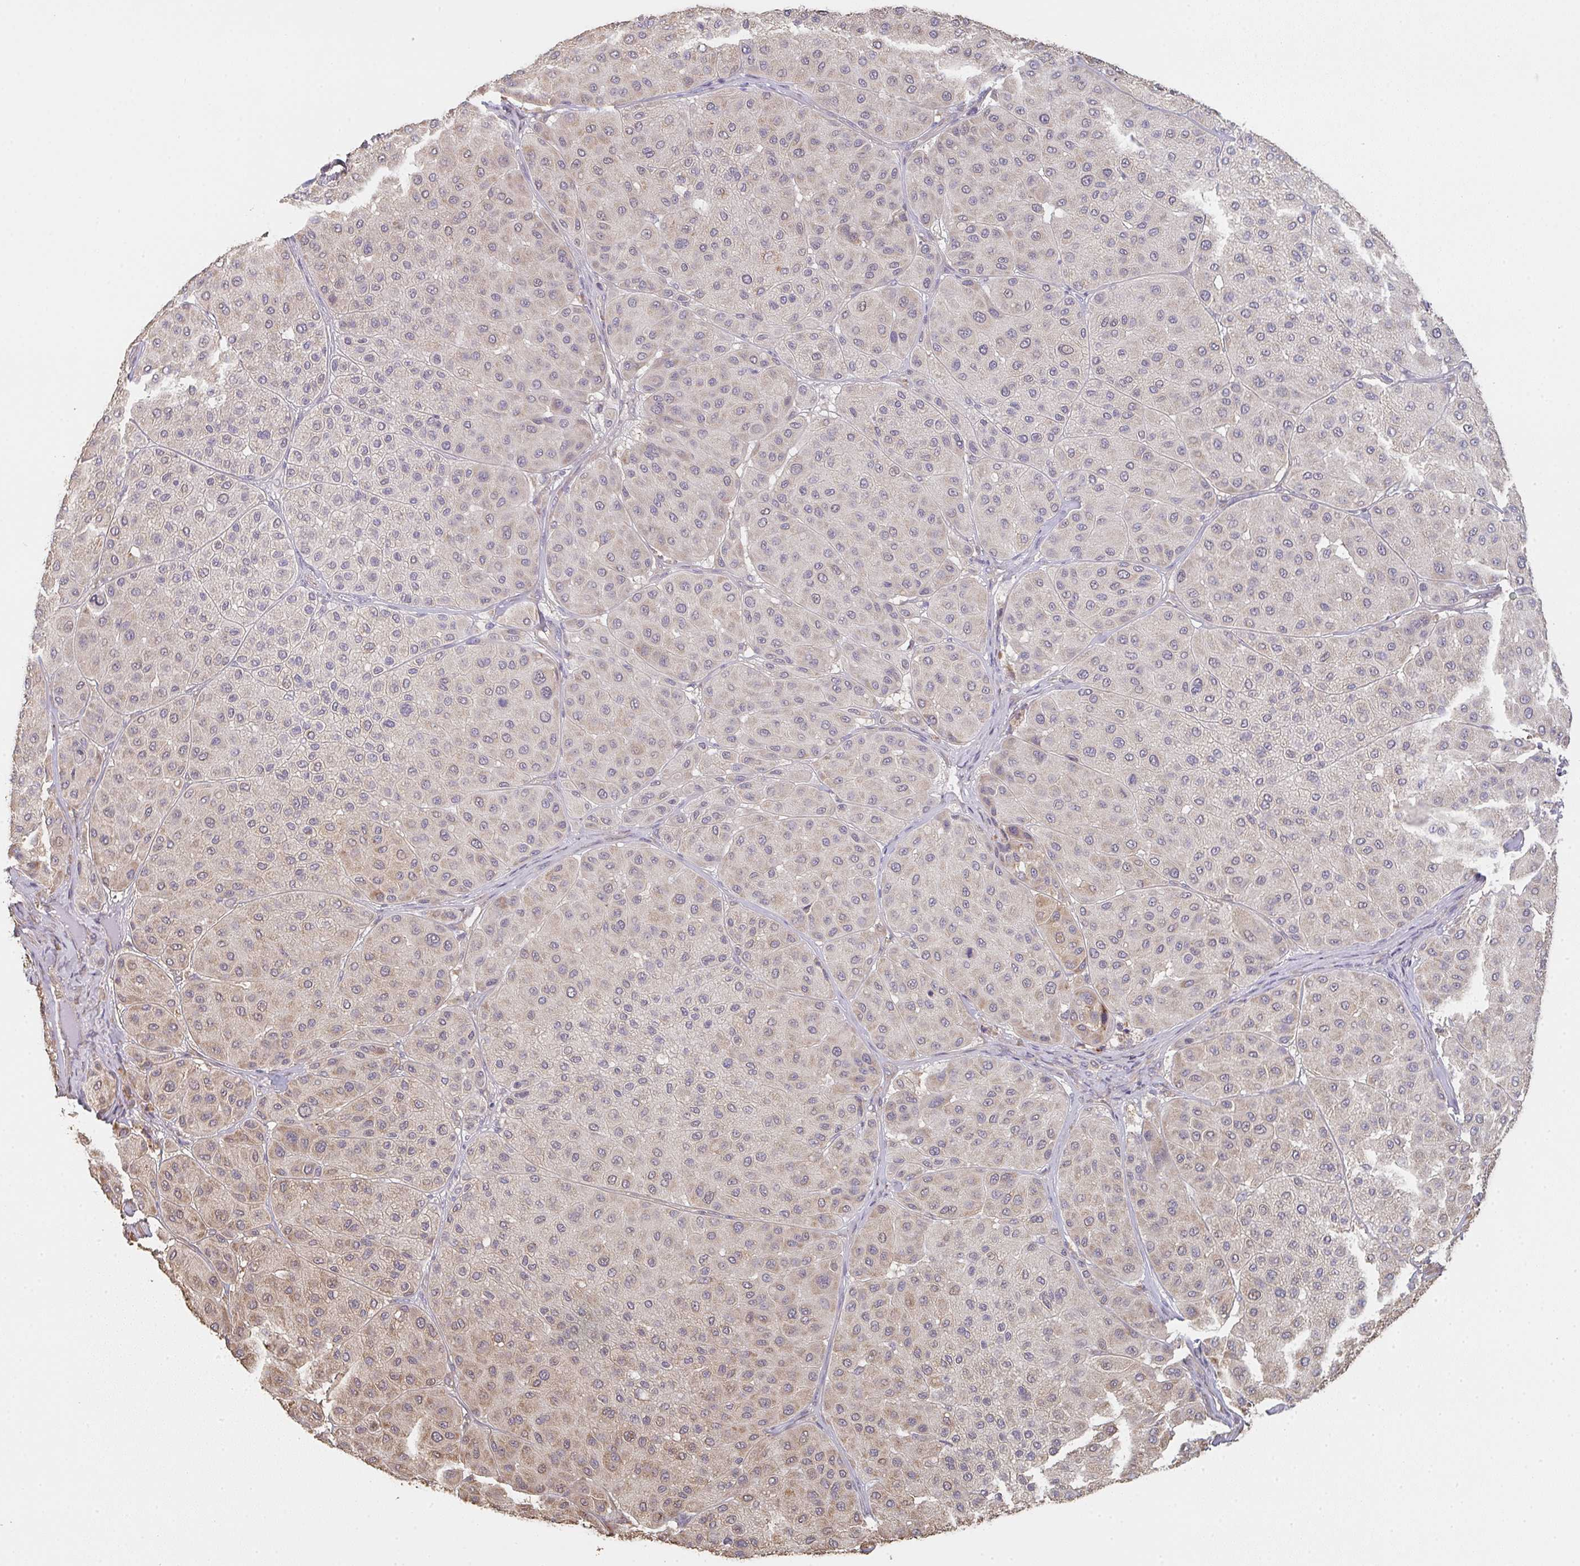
{"staining": {"intensity": "weak", "quantity": "25%-75%", "location": "cytoplasmic/membranous"}, "tissue": "melanoma", "cell_type": "Tumor cells", "image_type": "cancer", "snomed": [{"axis": "morphology", "description": "Malignant melanoma, Metastatic site"}, {"axis": "topography", "description": "Smooth muscle"}], "caption": "Immunohistochemistry (IHC) image of neoplastic tissue: melanoma stained using immunohistochemistry exhibits low levels of weak protein expression localized specifically in the cytoplasmic/membranous of tumor cells, appearing as a cytoplasmic/membranous brown color.", "gene": "POLG", "patient": {"sex": "male", "age": 41}}